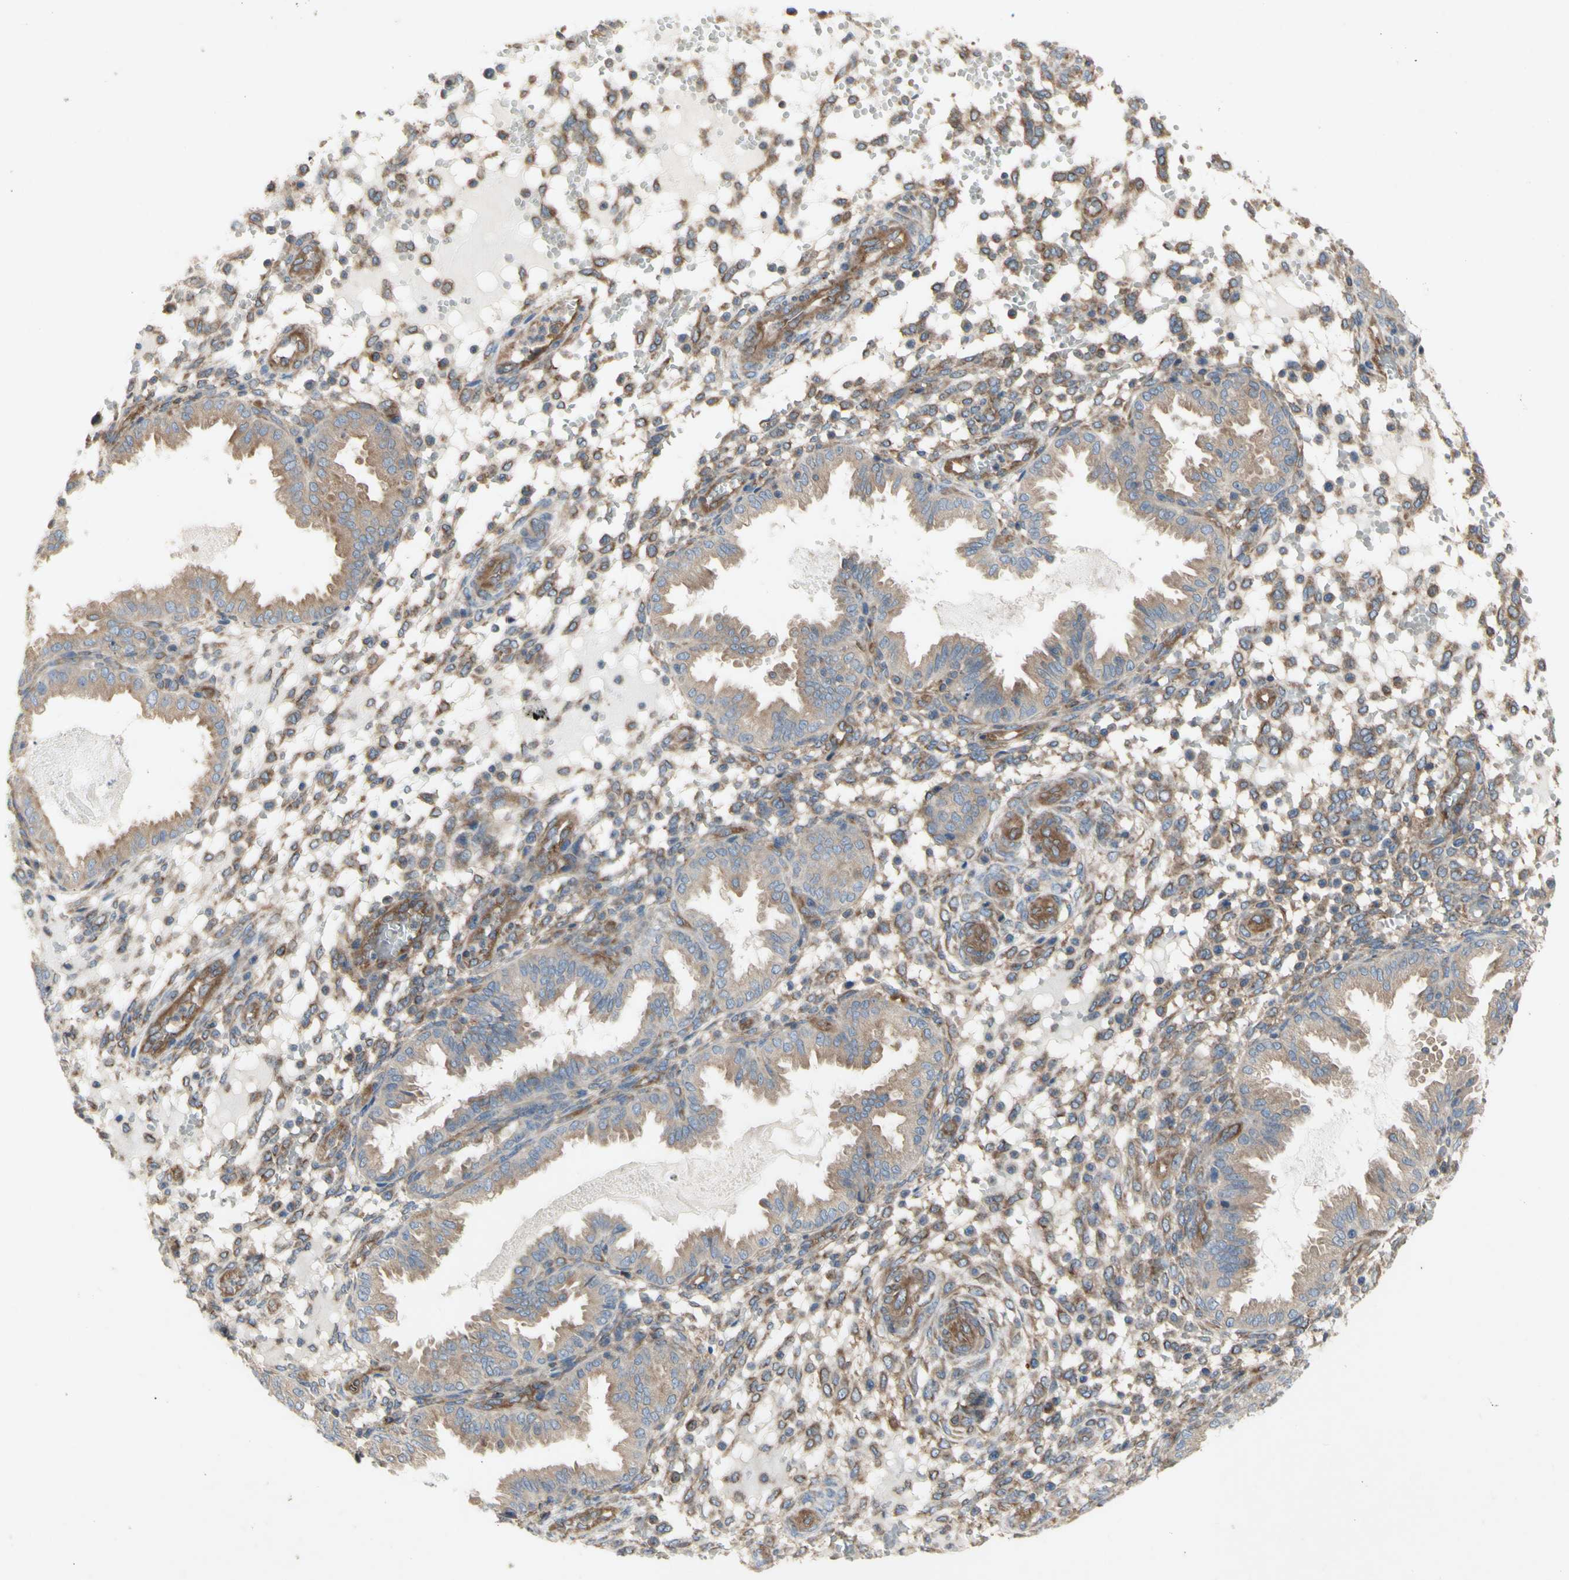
{"staining": {"intensity": "moderate", "quantity": "25%-75%", "location": "cytoplasmic/membranous"}, "tissue": "endometrium", "cell_type": "Cells in endometrial stroma", "image_type": "normal", "snomed": [{"axis": "morphology", "description": "Normal tissue, NOS"}, {"axis": "topography", "description": "Endometrium"}], "caption": "This image demonstrates IHC staining of benign human endometrium, with medium moderate cytoplasmic/membranous positivity in approximately 25%-75% of cells in endometrial stroma.", "gene": "KLC1", "patient": {"sex": "female", "age": 33}}